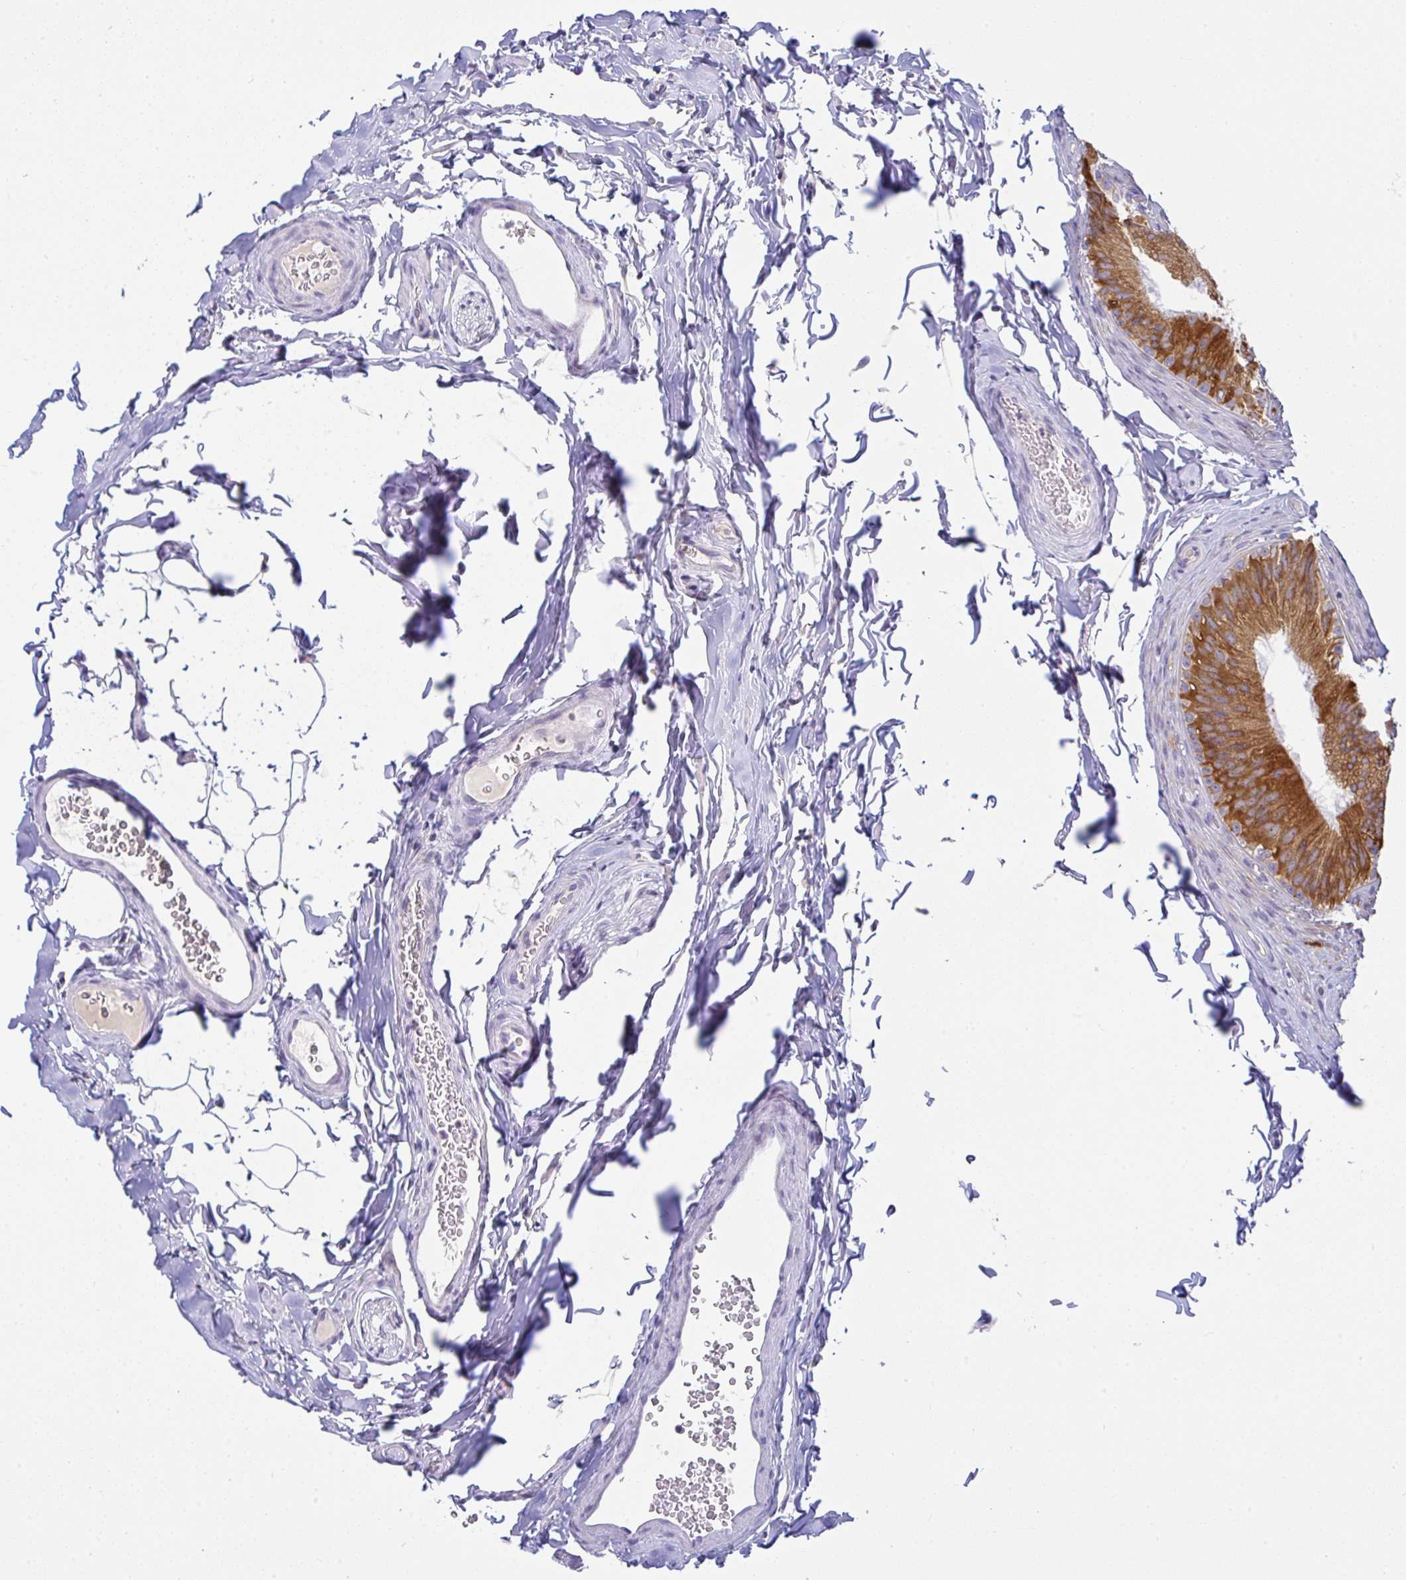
{"staining": {"intensity": "strong", "quantity": ">75%", "location": "cytoplasmic/membranous"}, "tissue": "epididymis", "cell_type": "Glandular cells", "image_type": "normal", "snomed": [{"axis": "morphology", "description": "Normal tissue, NOS"}, {"axis": "topography", "description": "Epididymis"}], "caption": "Immunohistochemistry image of benign epididymis: human epididymis stained using immunohistochemistry (IHC) exhibits high levels of strong protein expression localized specifically in the cytoplasmic/membranous of glandular cells, appearing as a cytoplasmic/membranous brown color.", "gene": "DERL2", "patient": {"sex": "male", "age": 24}}